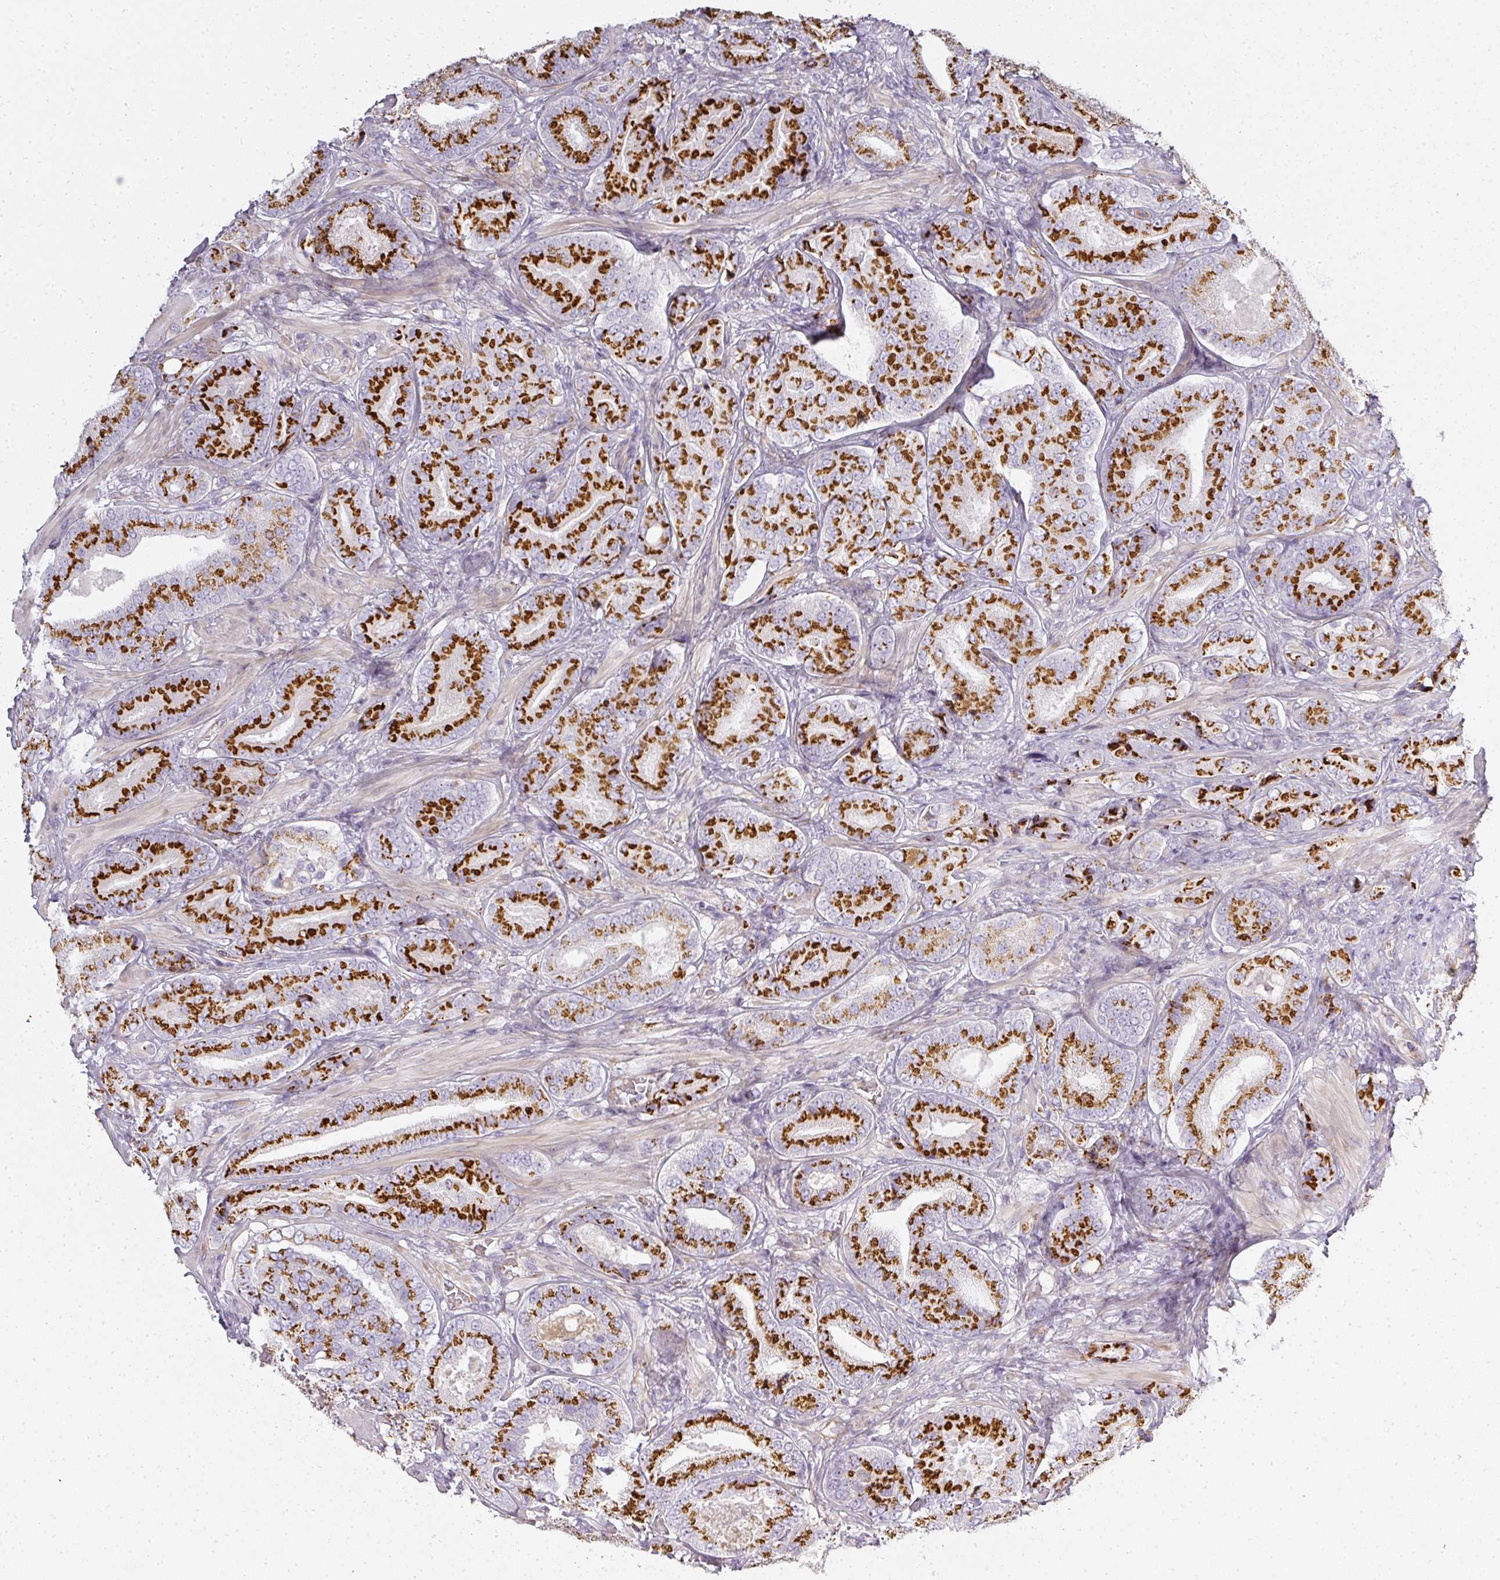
{"staining": {"intensity": "strong", "quantity": ">75%", "location": "cytoplasmic/membranous"}, "tissue": "prostate cancer", "cell_type": "Tumor cells", "image_type": "cancer", "snomed": [{"axis": "morphology", "description": "Adenocarcinoma, High grade"}, {"axis": "topography", "description": "Prostate"}], "caption": "The histopathology image exhibits immunohistochemical staining of prostate cancer (adenocarcinoma (high-grade)). There is strong cytoplasmic/membranous positivity is seen in approximately >75% of tumor cells.", "gene": "ATP8B2", "patient": {"sex": "male", "age": 63}}